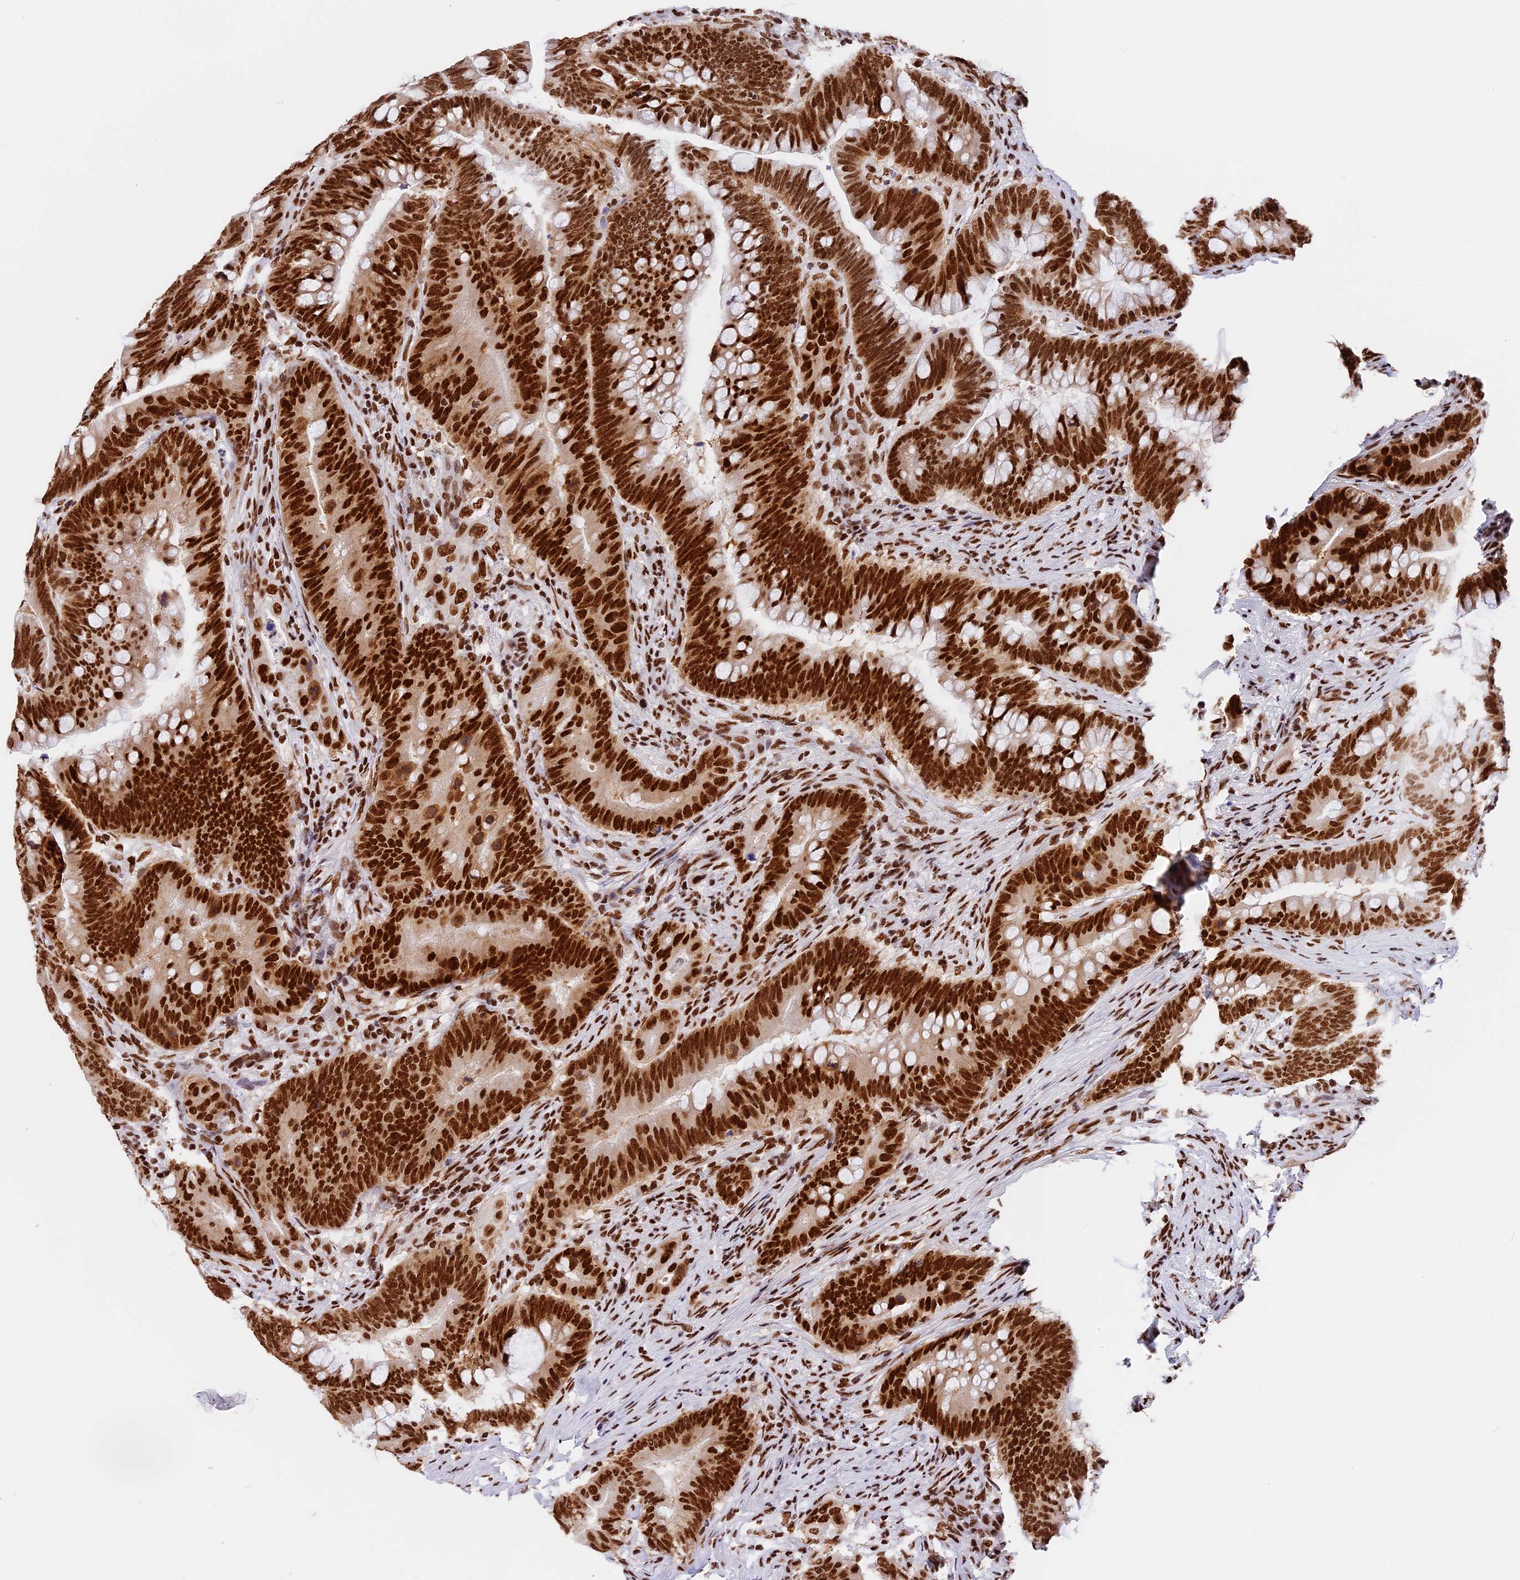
{"staining": {"intensity": "strong", "quantity": ">75%", "location": "nuclear"}, "tissue": "colorectal cancer", "cell_type": "Tumor cells", "image_type": "cancer", "snomed": [{"axis": "morphology", "description": "Adenocarcinoma, NOS"}, {"axis": "topography", "description": "Colon"}], "caption": "A high amount of strong nuclear staining is seen in approximately >75% of tumor cells in colorectal cancer tissue.", "gene": "SBNO1", "patient": {"sex": "female", "age": 66}}